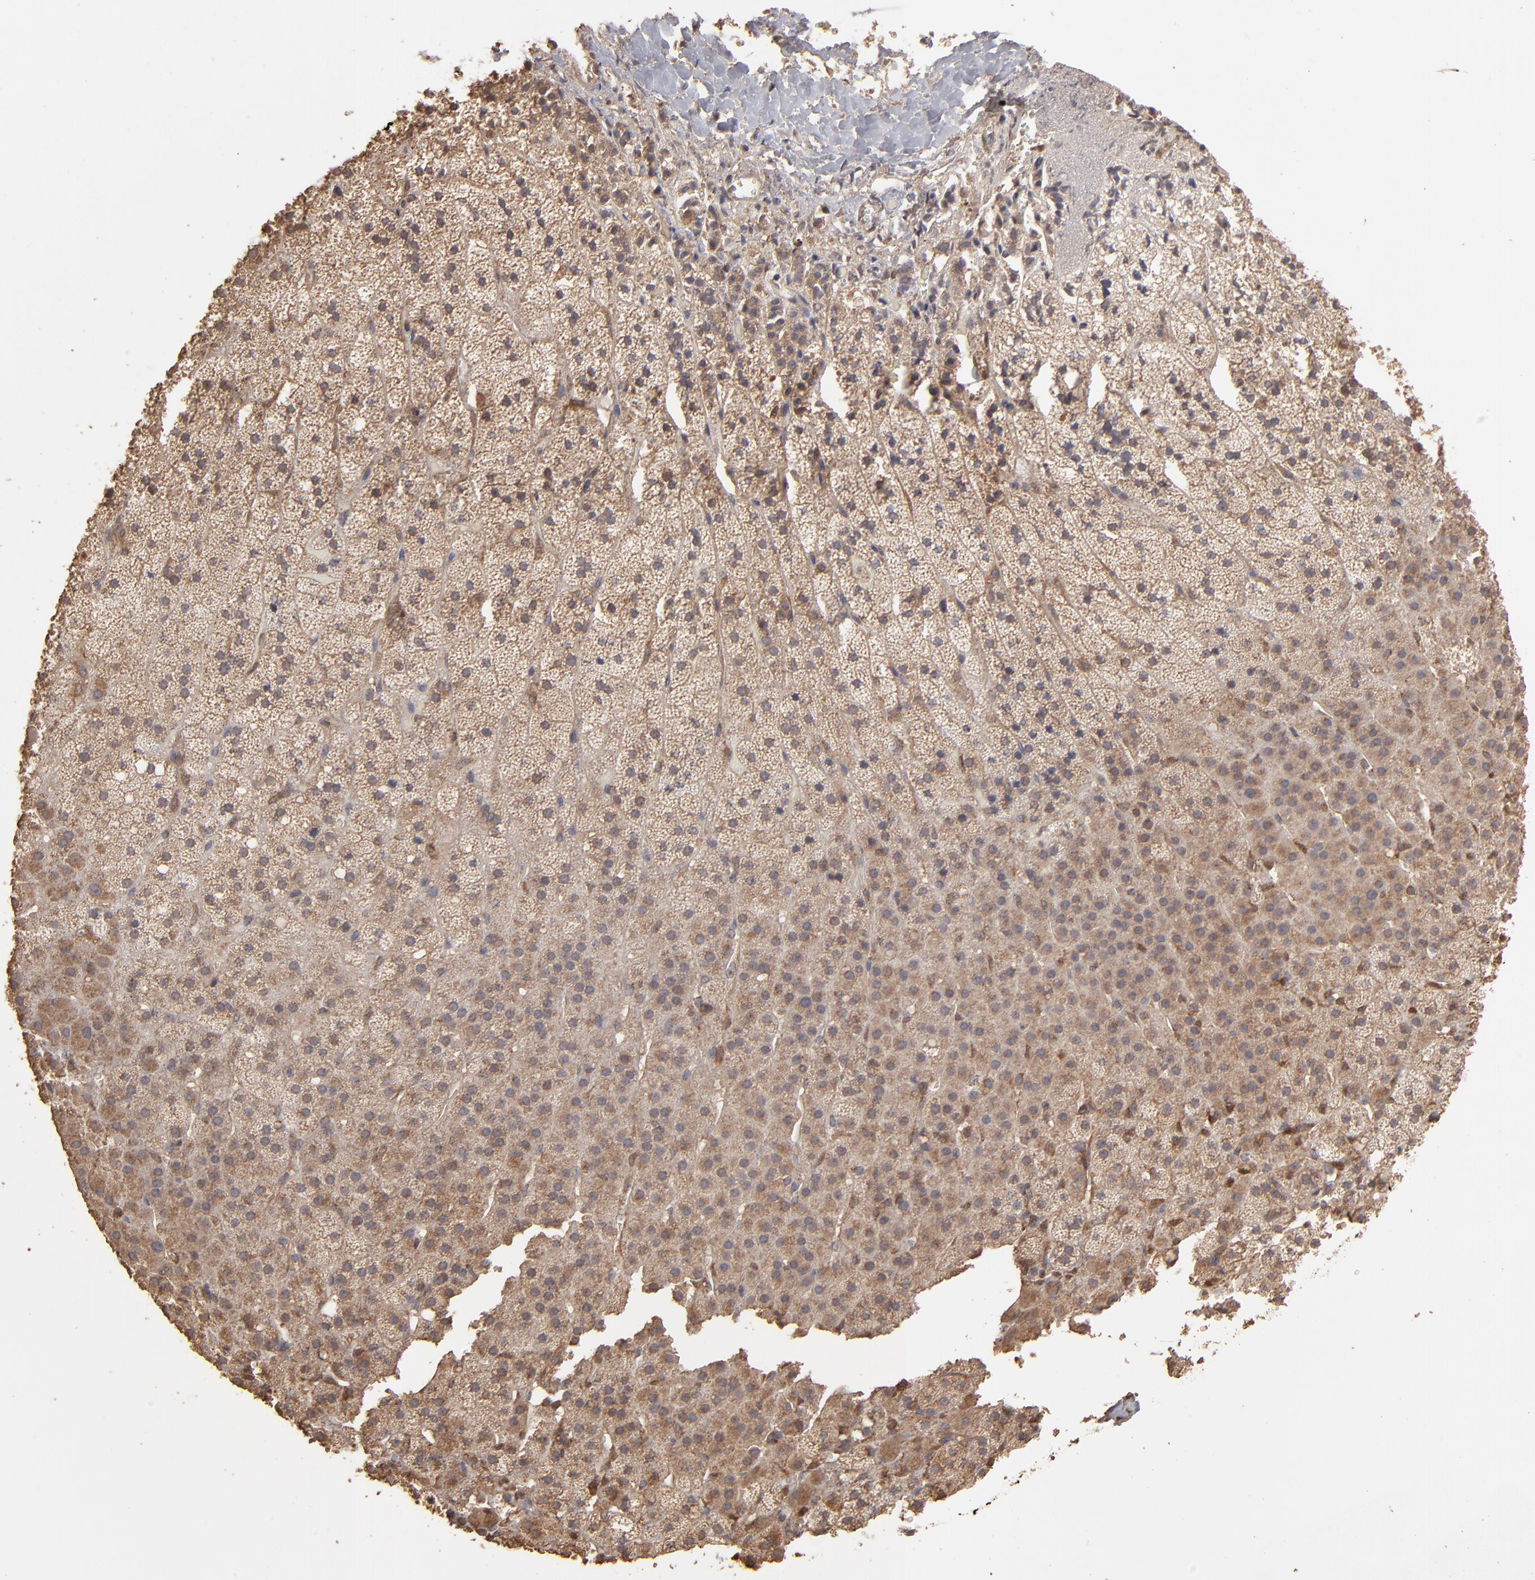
{"staining": {"intensity": "moderate", "quantity": ">75%", "location": "cytoplasmic/membranous"}, "tissue": "adrenal gland", "cell_type": "Glandular cells", "image_type": "normal", "snomed": [{"axis": "morphology", "description": "Normal tissue, NOS"}, {"axis": "topography", "description": "Adrenal gland"}], "caption": "Benign adrenal gland was stained to show a protein in brown. There is medium levels of moderate cytoplasmic/membranous positivity in about >75% of glandular cells. Nuclei are stained in blue.", "gene": "MMP2", "patient": {"sex": "male", "age": 35}}